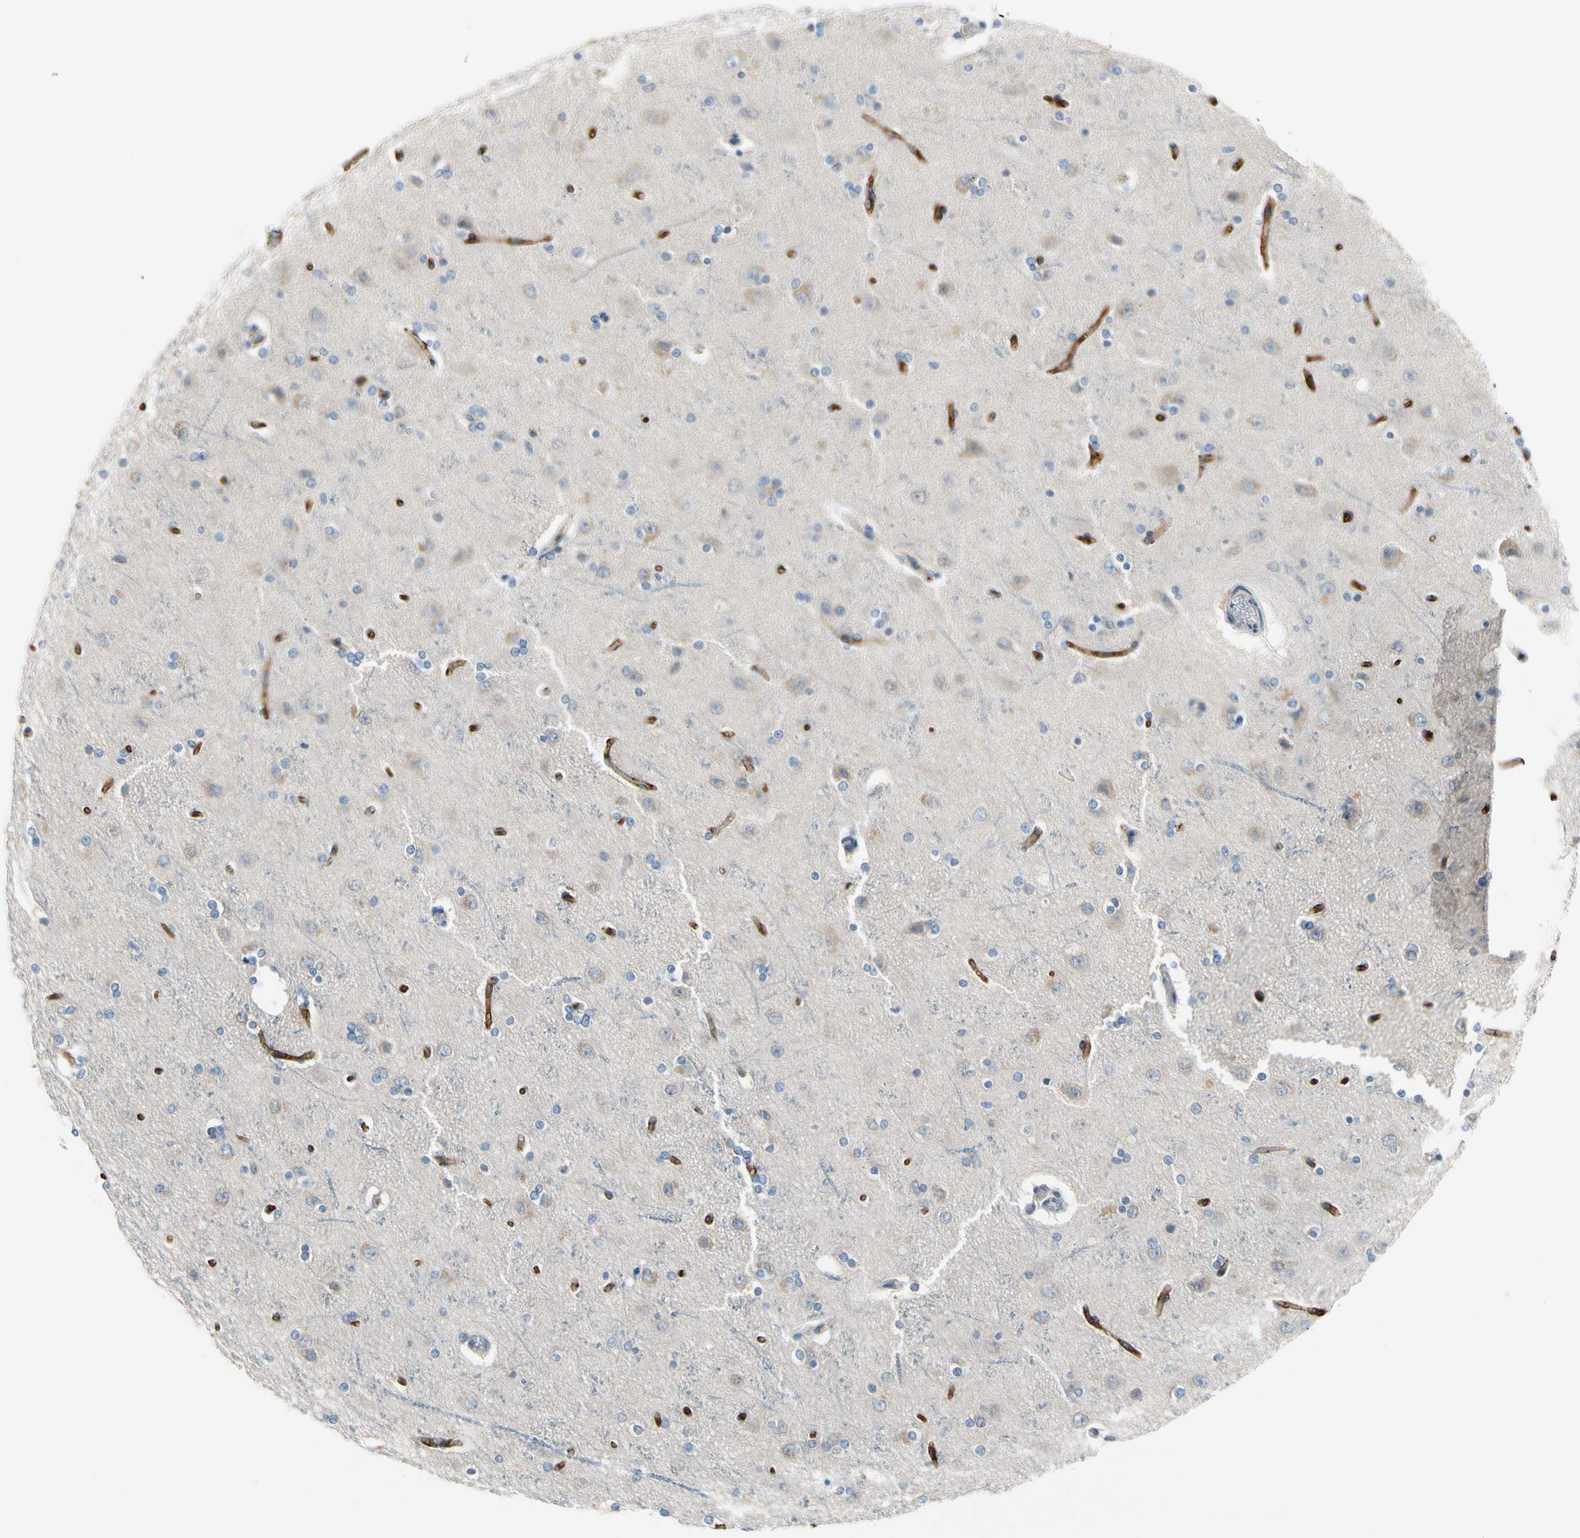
{"staining": {"intensity": "moderate", "quantity": ">75%", "location": "cytoplasmic/membranous"}, "tissue": "cerebral cortex", "cell_type": "Endothelial cells", "image_type": "normal", "snomed": [{"axis": "morphology", "description": "Normal tissue, NOS"}, {"axis": "topography", "description": "Cerebral cortex"}], "caption": "This is an image of immunohistochemistry staining of unremarkable cerebral cortex, which shows moderate positivity in the cytoplasmic/membranous of endothelial cells.", "gene": "CFAP36", "patient": {"sex": "female", "age": 54}}